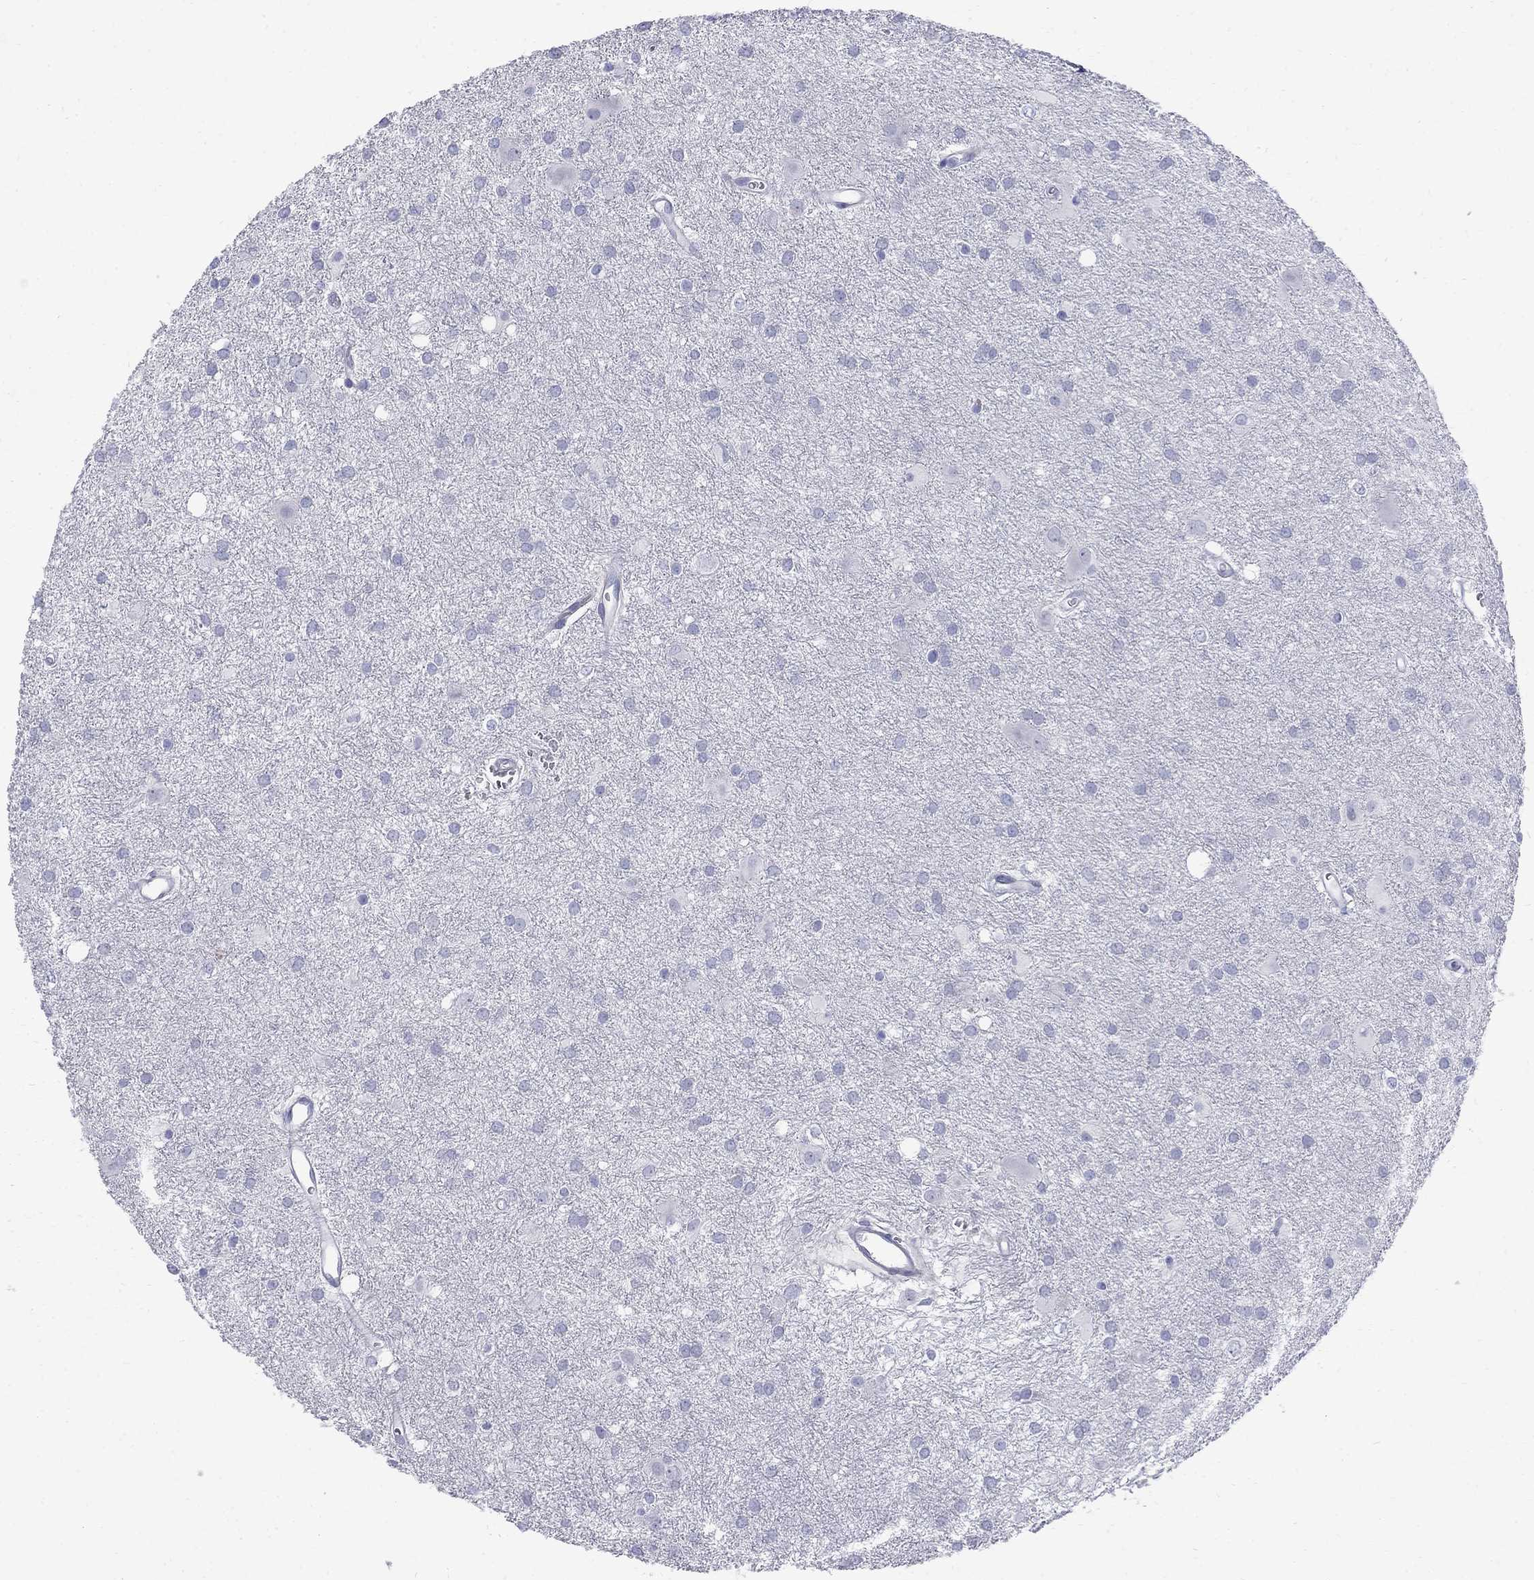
{"staining": {"intensity": "negative", "quantity": "none", "location": "none"}, "tissue": "glioma", "cell_type": "Tumor cells", "image_type": "cancer", "snomed": [{"axis": "morphology", "description": "Glioma, malignant, Low grade"}, {"axis": "topography", "description": "Brain"}], "caption": "A photomicrograph of glioma stained for a protein exhibits no brown staining in tumor cells.", "gene": "SERPINB2", "patient": {"sex": "male", "age": 58}}